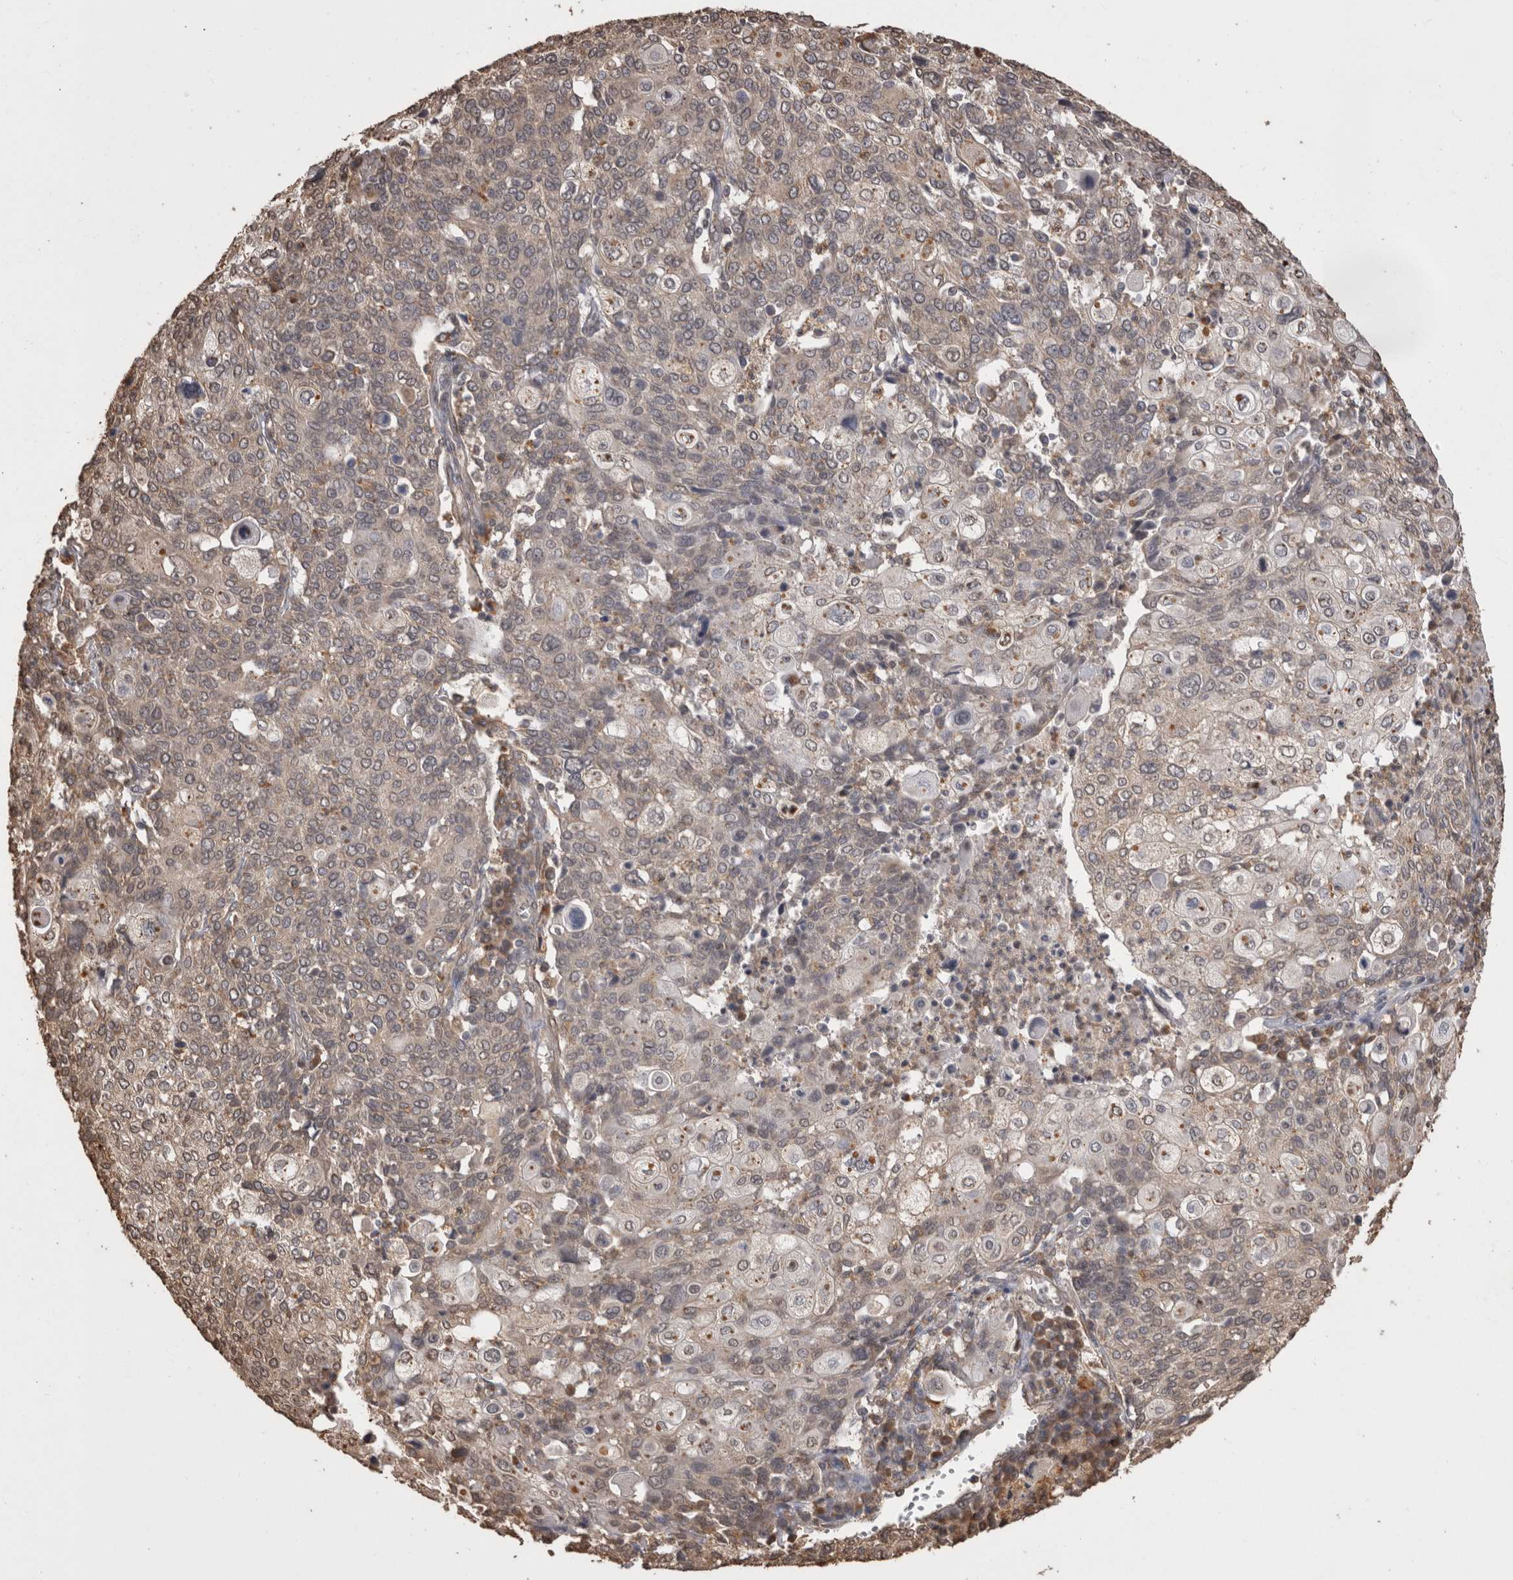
{"staining": {"intensity": "weak", "quantity": "<25%", "location": "cytoplasmic/membranous"}, "tissue": "cervical cancer", "cell_type": "Tumor cells", "image_type": "cancer", "snomed": [{"axis": "morphology", "description": "Squamous cell carcinoma, NOS"}, {"axis": "topography", "description": "Cervix"}], "caption": "Cervical squamous cell carcinoma stained for a protein using immunohistochemistry (IHC) reveals no expression tumor cells.", "gene": "SOCS5", "patient": {"sex": "female", "age": 40}}